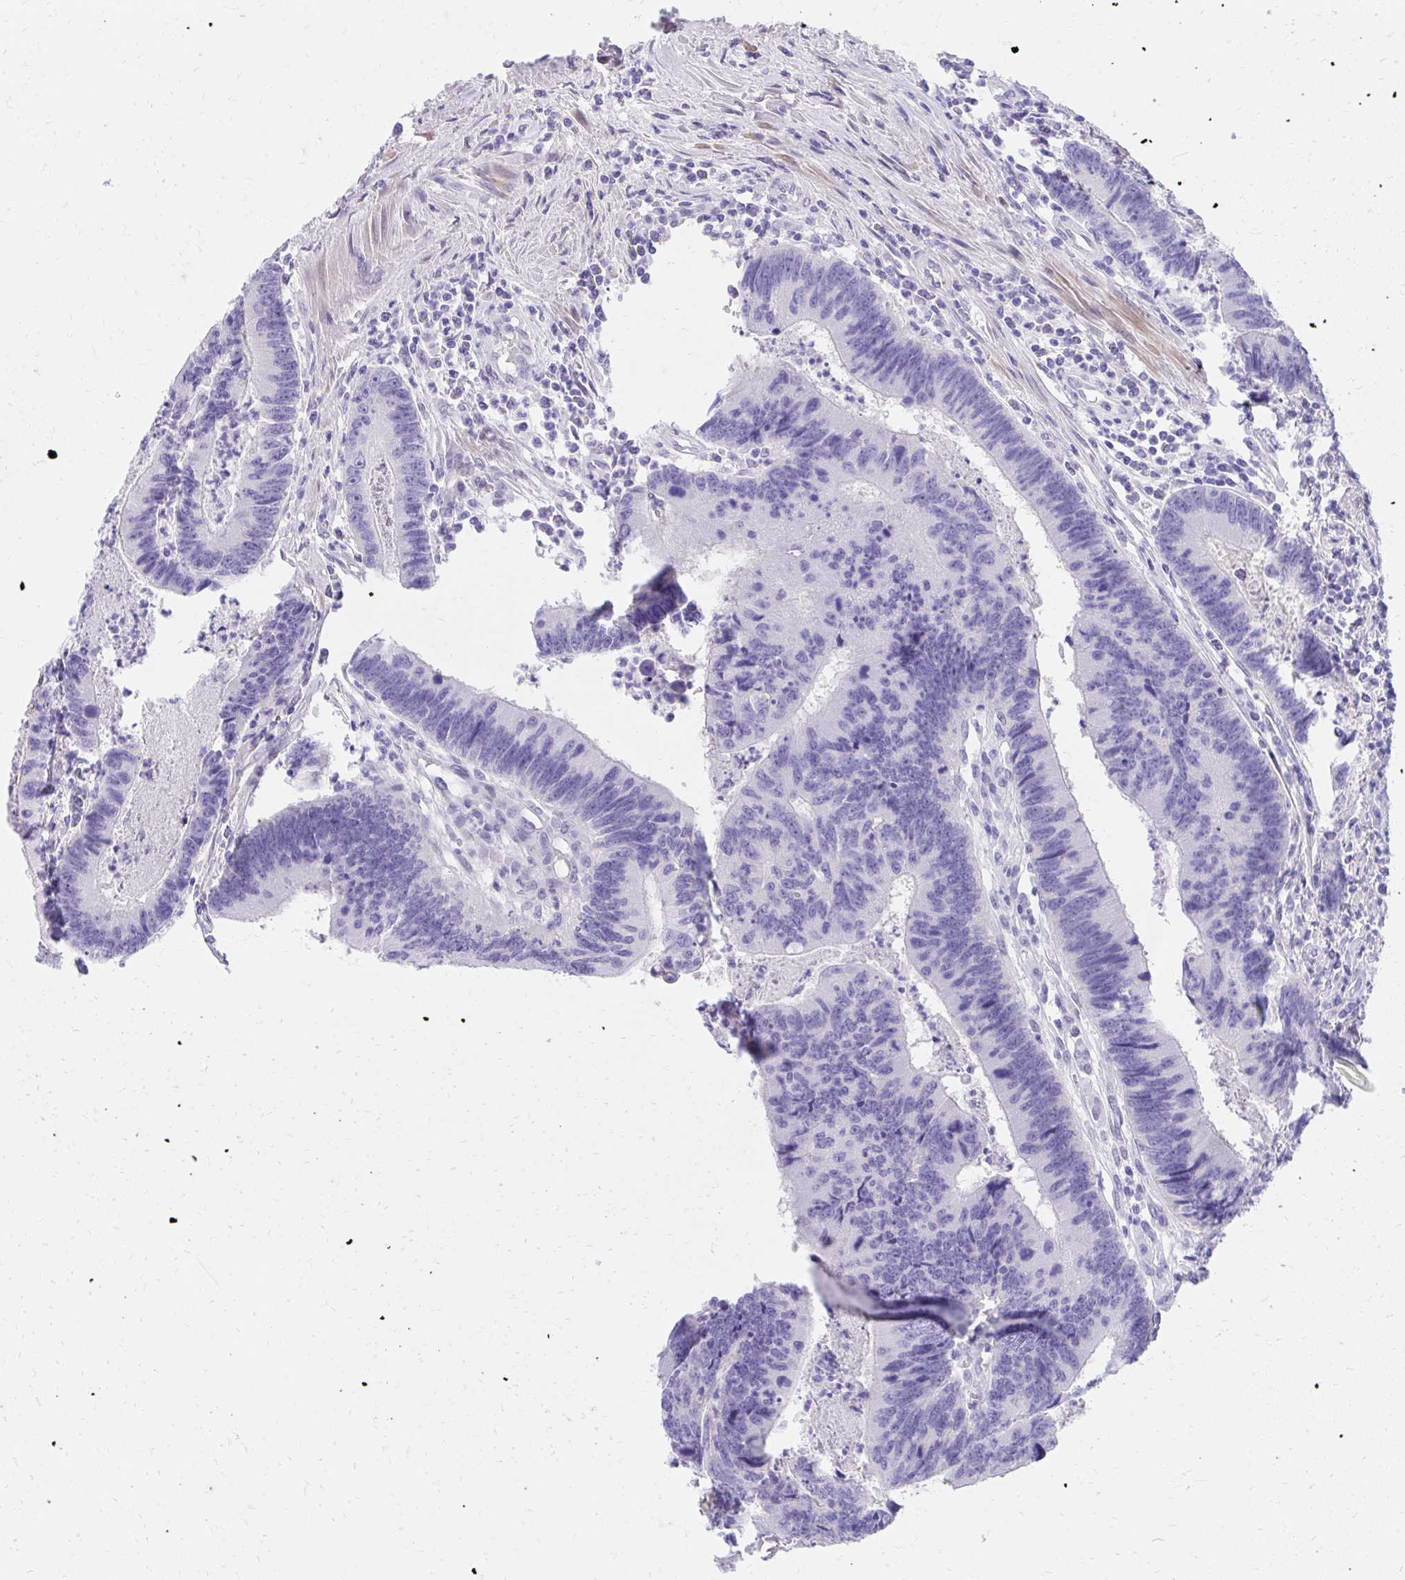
{"staining": {"intensity": "negative", "quantity": "none", "location": "none"}, "tissue": "colorectal cancer", "cell_type": "Tumor cells", "image_type": "cancer", "snomed": [{"axis": "morphology", "description": "Adenocarcinoma, NOS"}, {"axis": "topography", "description": "Colon"}], "caption": "High power microscopy photomicrograph of an IHC image of colorectal cancer (adenocarcinoma), revealing no significant expression in tumor cells.", "gene": "KLK1", "patient": {"sex": "female", "age": 67}}